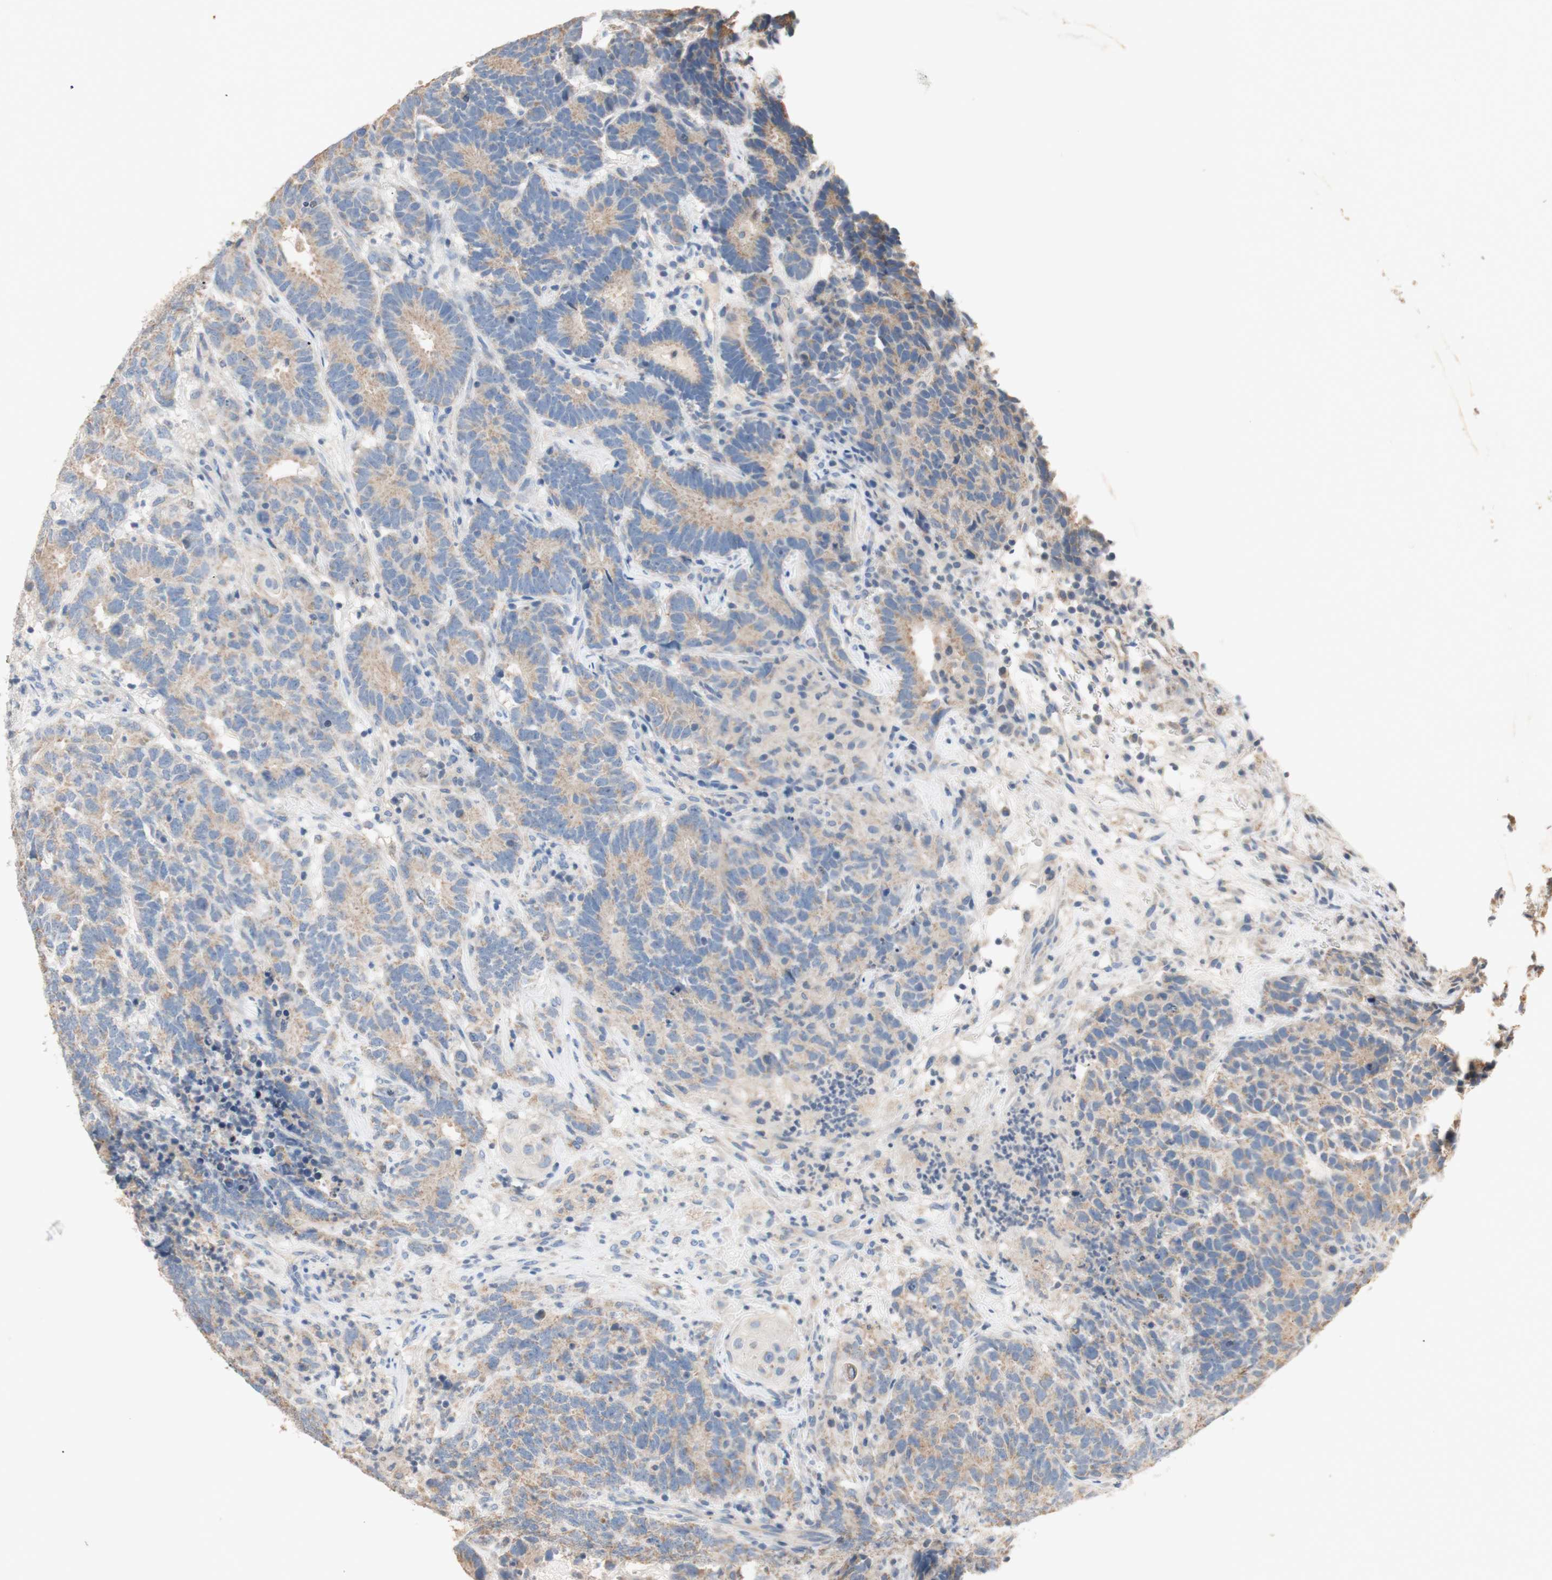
{"staining": {"intensity": "weak", "quantity": "25%-75%", "location": "cytoplasmic/membranous"}, "tissue": "testis cancer", "cell_type": "Tumor cells", "image_type": "cancer", "snomed": [{"axis": "morphology", "description": "Carcinoma, Embryonal, NOS"}, {"axis": "topography", "description": "Testis"}], "caption": "IHC histopathology image of neoplastic tissue: testis cancer (embryonal carcinoma) stained using immunohistochemistry exhibits low levels of weak protein expression localized specifically in the cytoplasmic/membranous of tumor cells, appearing as a cytoplasmic/membranous brown color.", "gene": "PTGIS", "patient": {"sex": "male", "age": 26}}